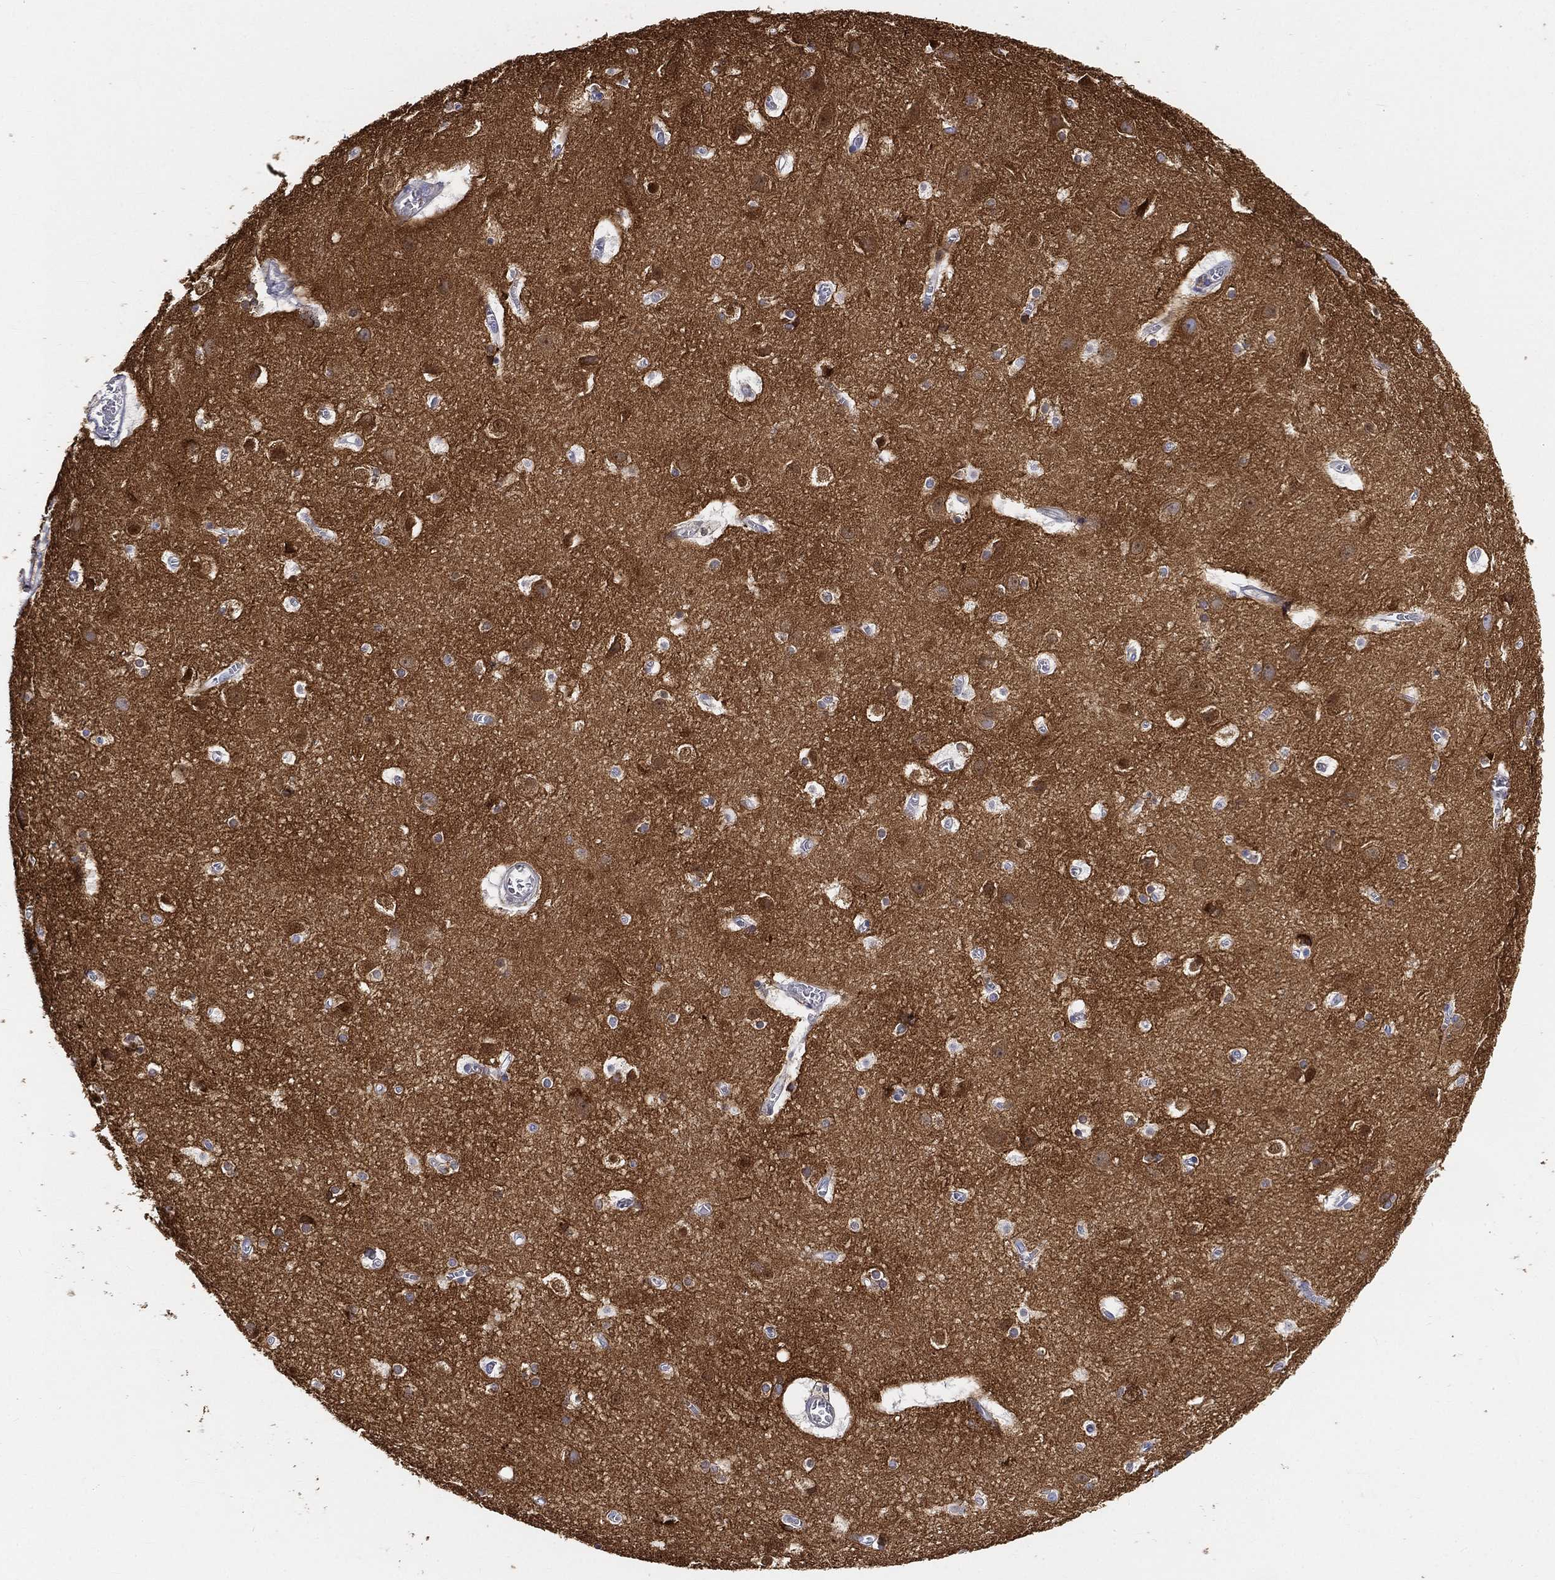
{"staining": {"intensity": "negative", "quantity": "none", "location": "none"}, "tissue": "cerebral cortex", "cell_type": "Endothelial cells", "image_type": "normal", "snomed": [{"axis": "morphology", "description": "Normal tissue, NOS"}, {"axis": "topography", "description": "Cerebral cortex"}], "caption": "Histopathology image shows no significant protein positivity in endothelial cells of normal cerebral cortex.", "gene": "TMEM25", "patient": {"sex": "male", "age": 59}}